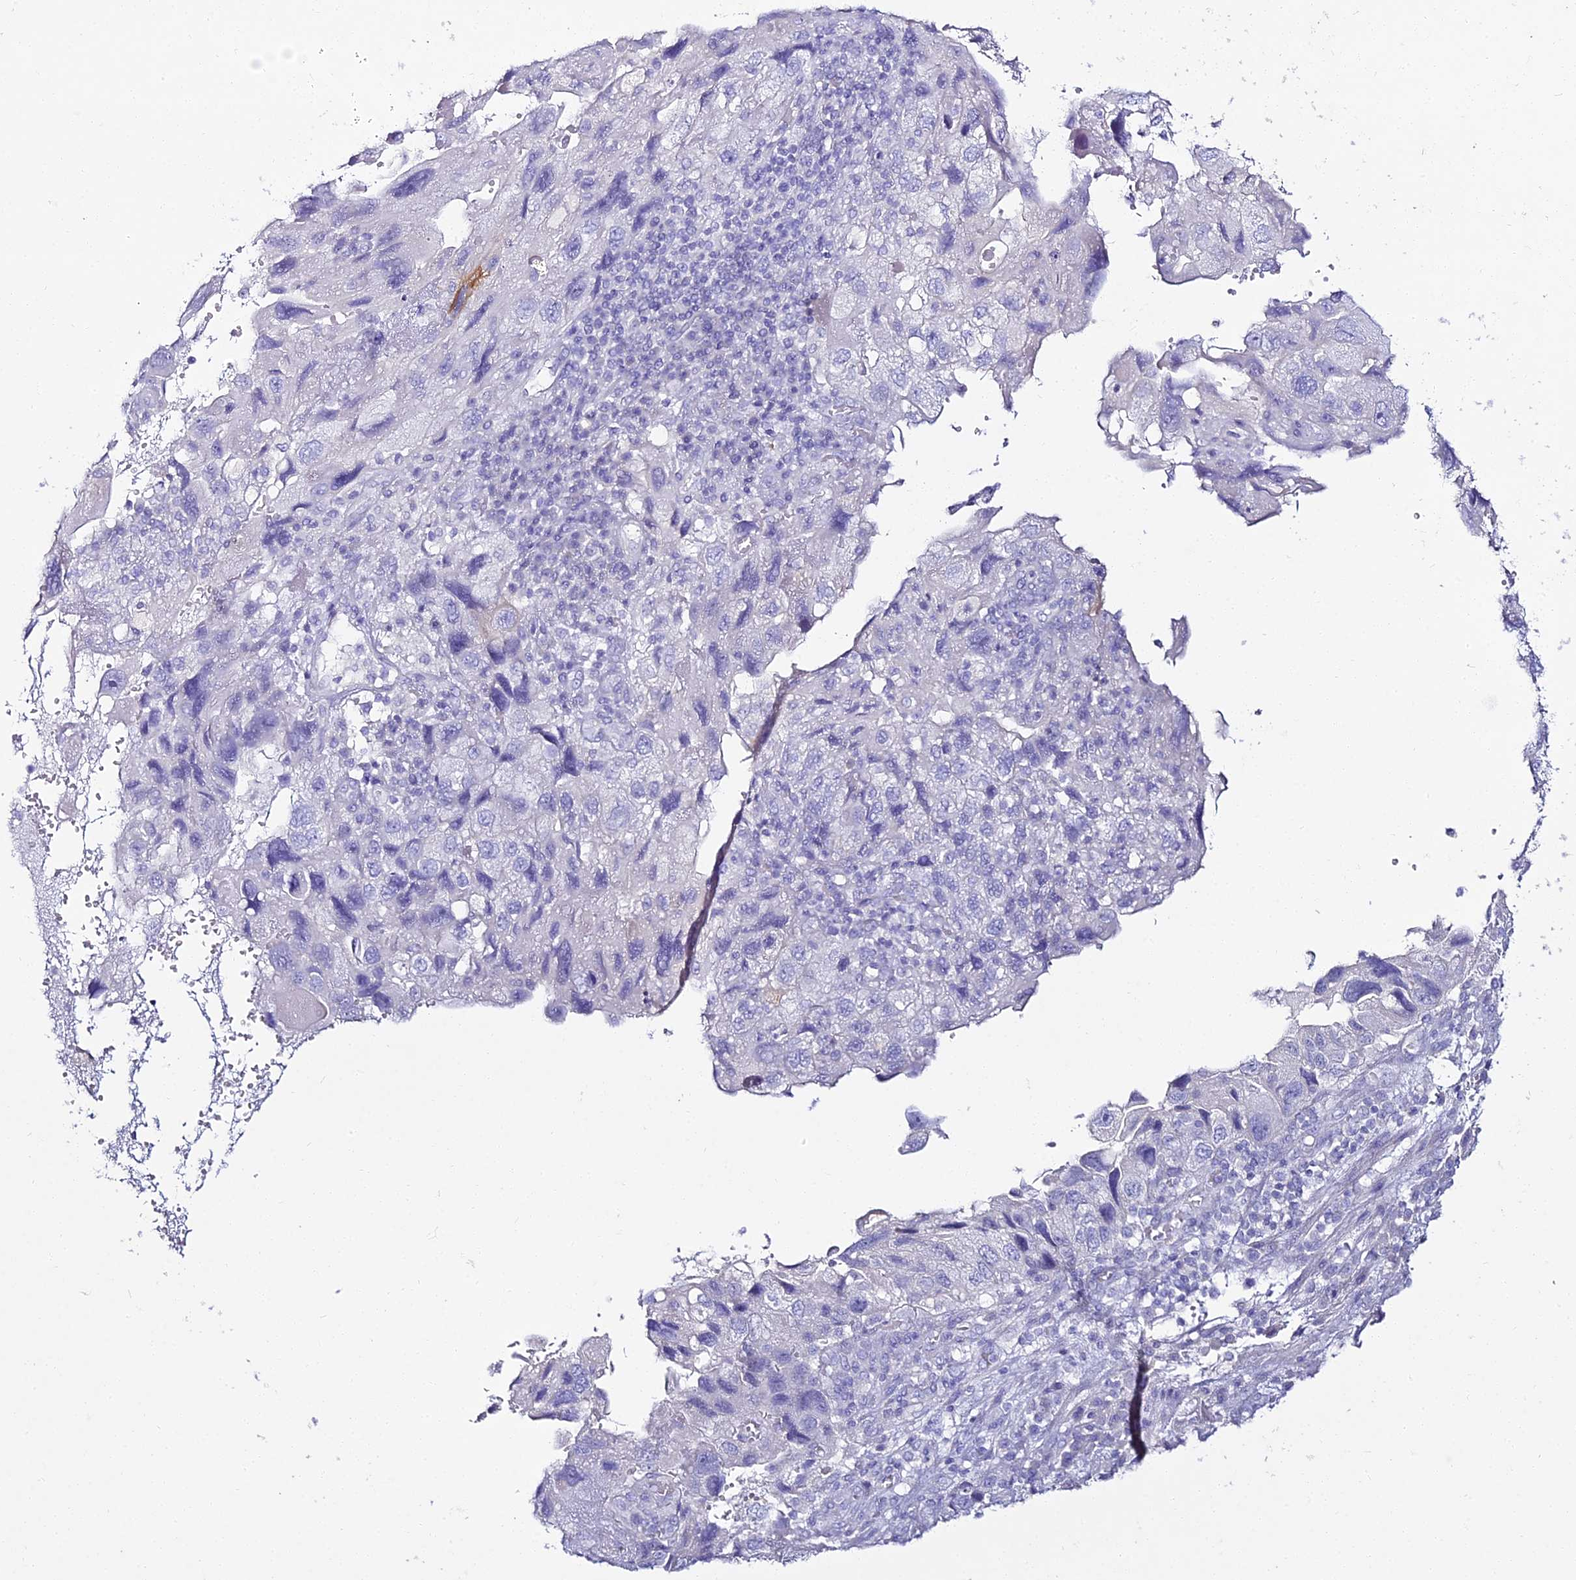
{"staining": {"intensity": "negative", "quantity": "none", "location": "none"}, "tissue": "endometrial cancer", "cell_type": "Tumor cells", "image_type": "cancer", "snomed": [{"axis": "morphology", "description": "Adenocarcinoma, NOS"}, {"axis": "topography", "description": "Endometrium"}], "caption": "This is an IHC image of adenocarcinoma (endometrial). There is no positivity in tumor cells.", "gene": "ALPG", "patient": {"sex": "female", "age": 49}}